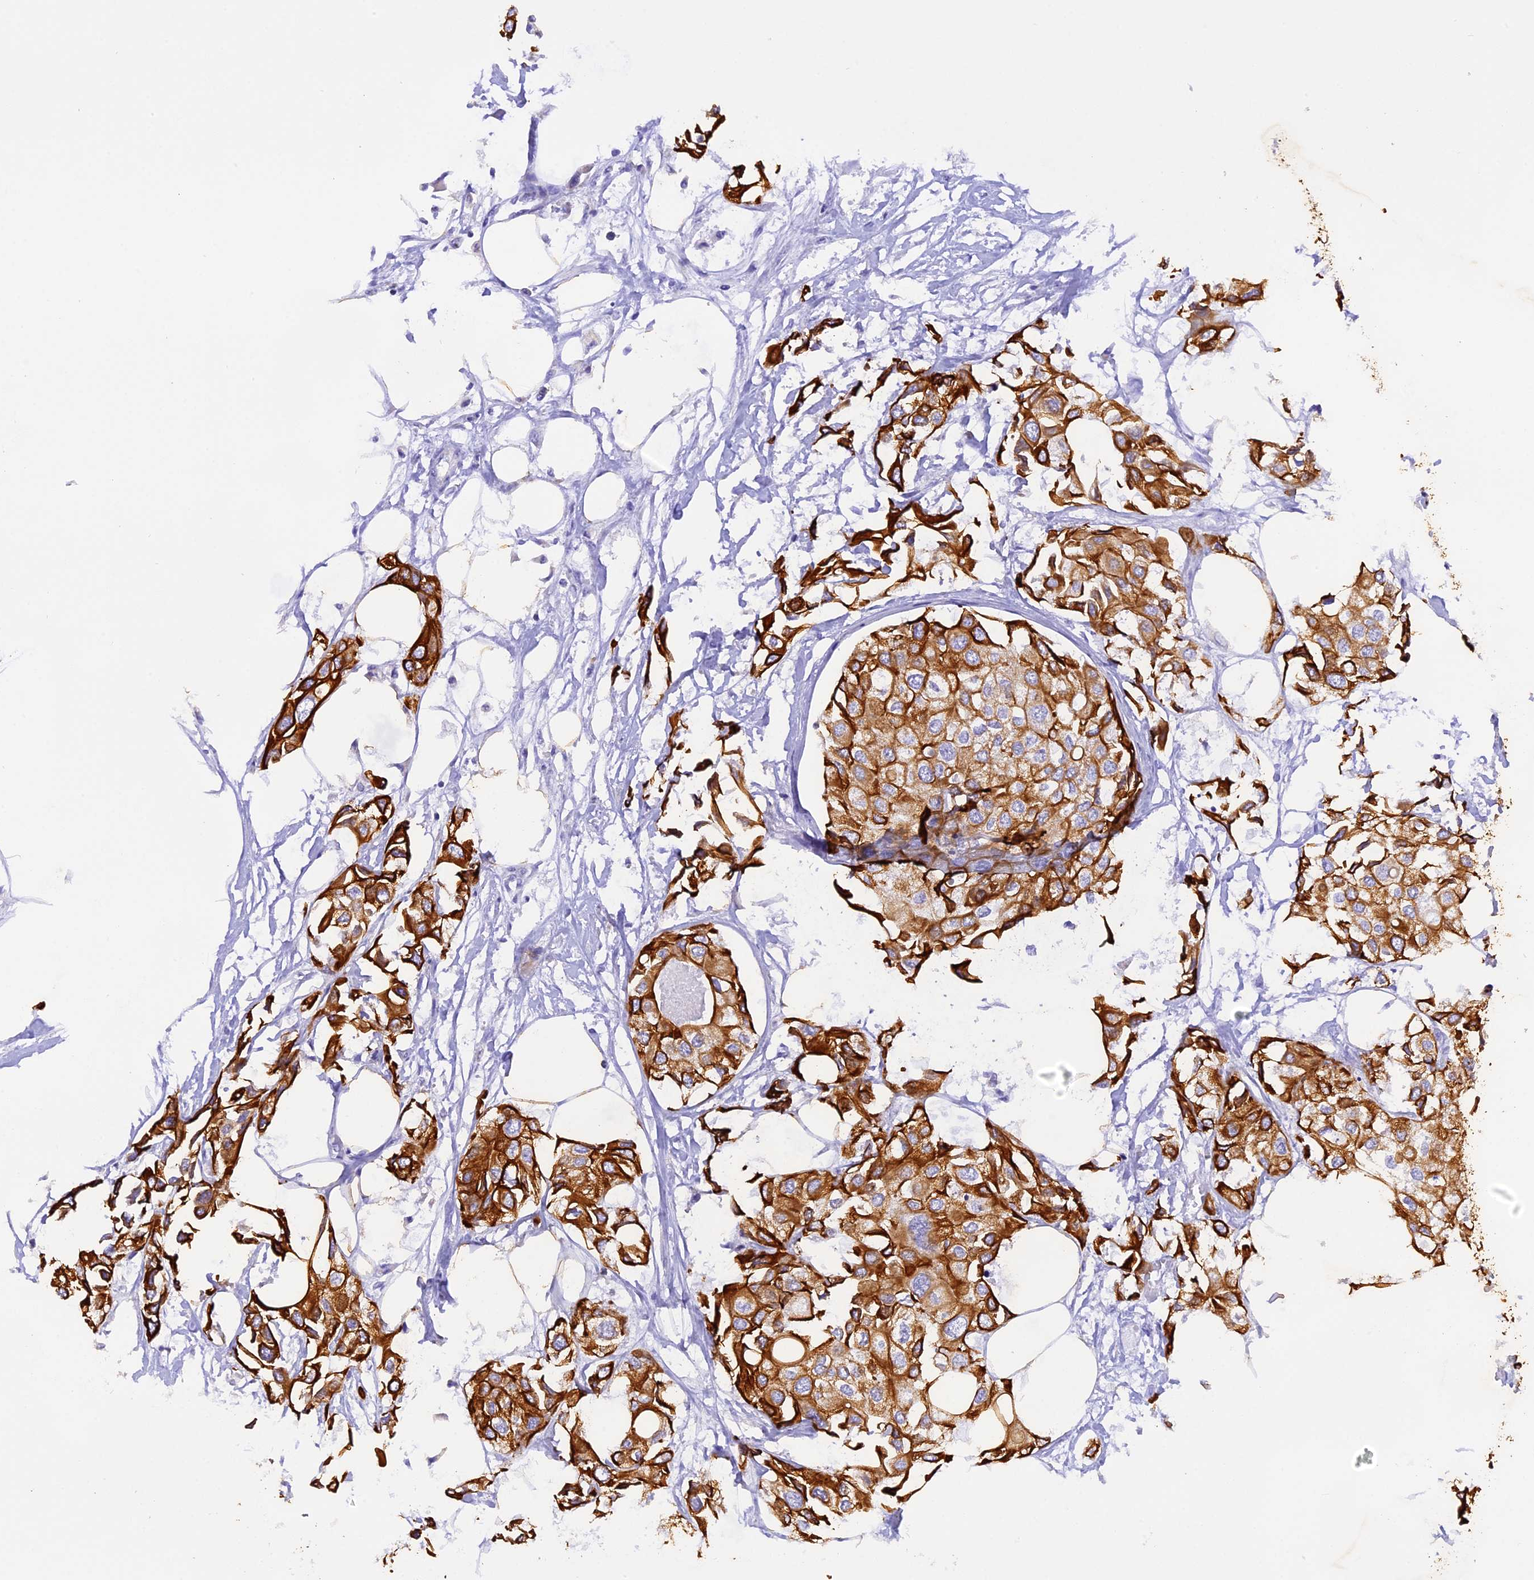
{"staining": {"intensity": "strong", "quantity": ">75%", "location": "cytoplasmic/membranous"}, "tissue": "urothelial cancer", "cell_type": "Tumor cells", "image_type": "cancer", "snomed": [{"axis": "morphology", "description": "Urothelial carcinoma, High grade"}, {"axis": "topography", "description": "Urinary bladder"}], "caption": "DAB immunohistochemical staining of urothelial cancer reveals strong cytoplasmic/membranous protein expression in about >75% of tumor cells.", "gene": "PKIA", "patient": {"sex": "male", "age": 64}}